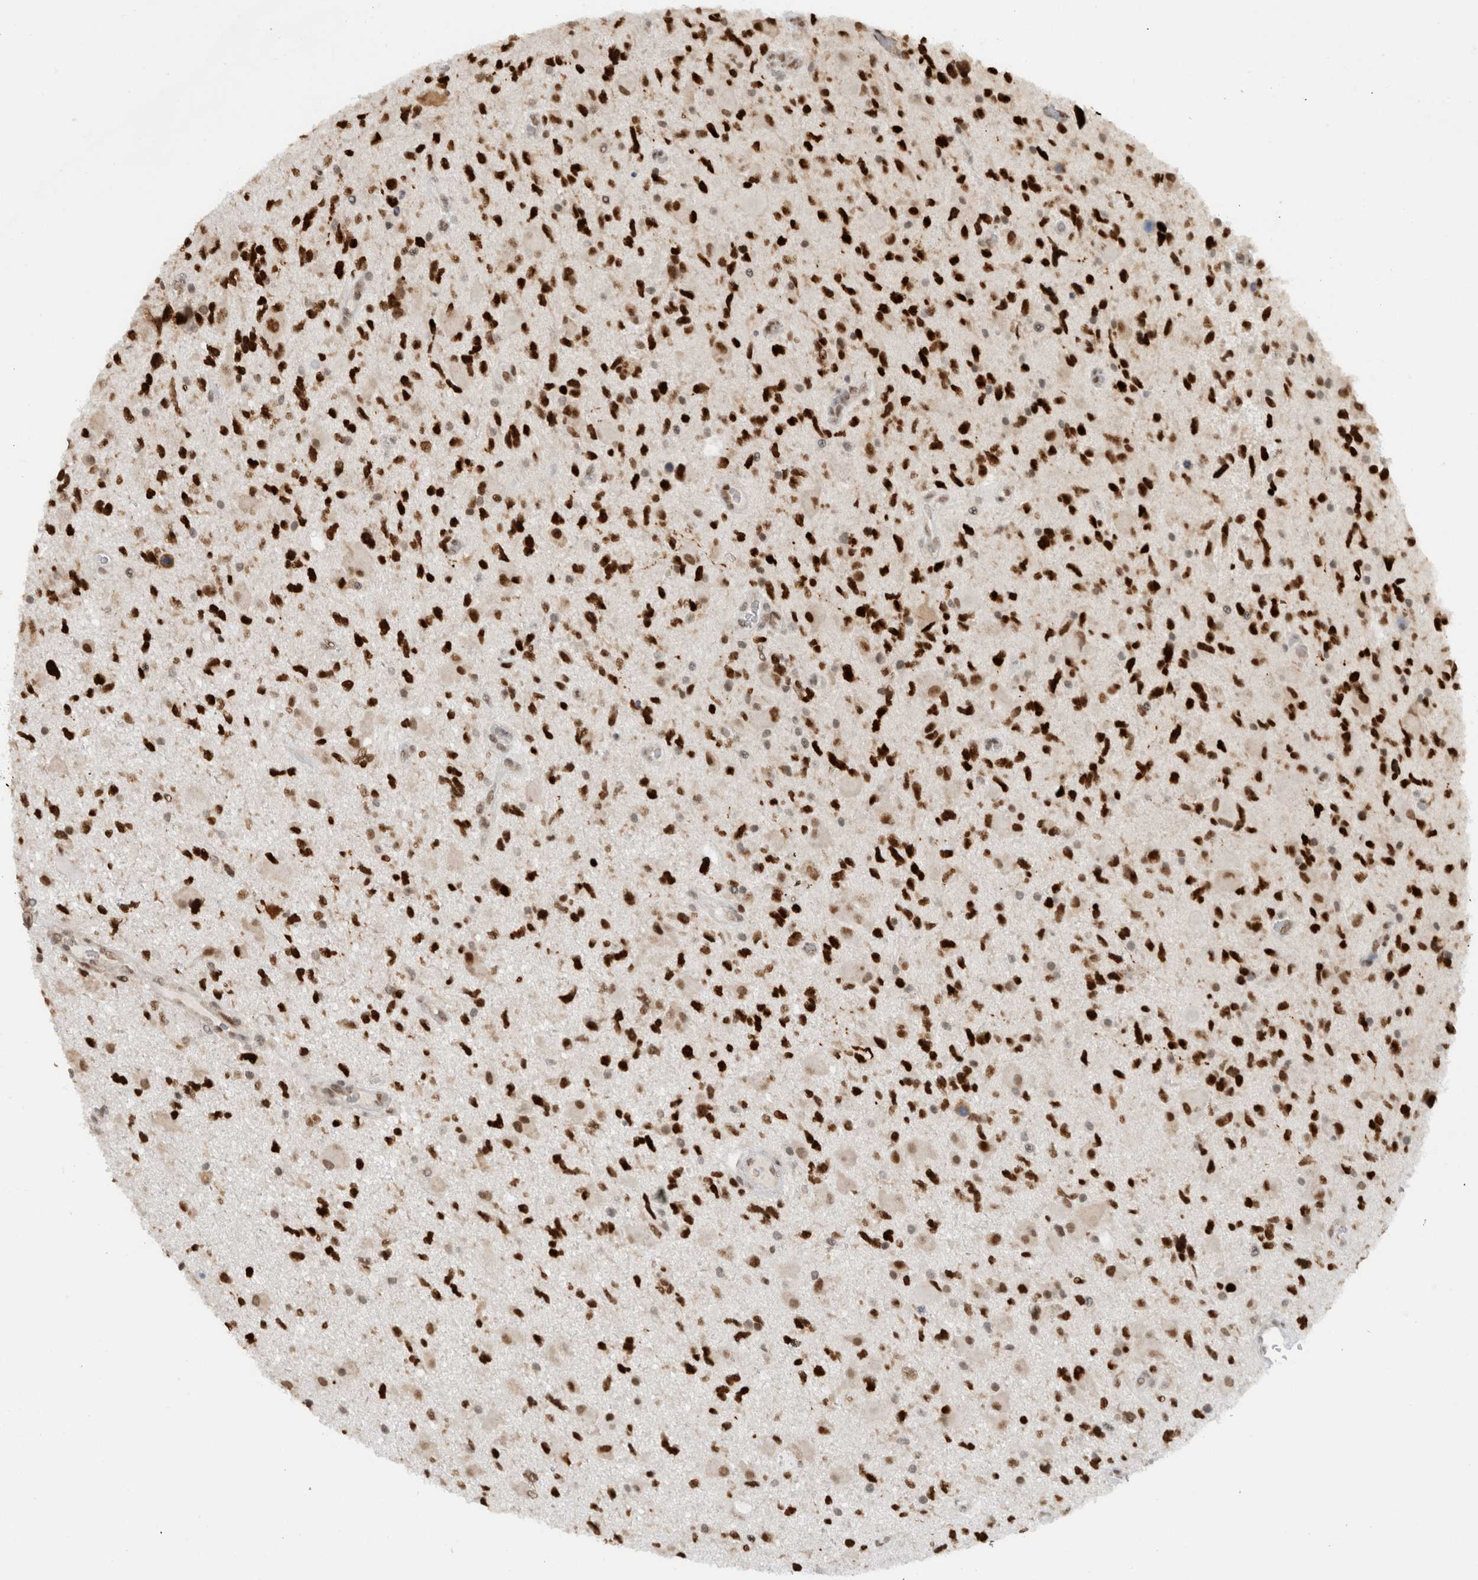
{"staining": {"intensity": "strong", "quantity": ">75%", "location": "nuclear"}, "tissue": "glioma", "cell_type": "Tumor cells", "image_type": "cancer", "snomed": [{"axis": "morphology", "description": "Glioma, malignant, High grade"}, {"axis": "topography", "description": "Brain"}], "caption": "Glioma tissue shows strong nuclear staining in about >75% of tumor cells", "gene": "HNRNPR", "patient": {"sex": "male", "age": 33}}